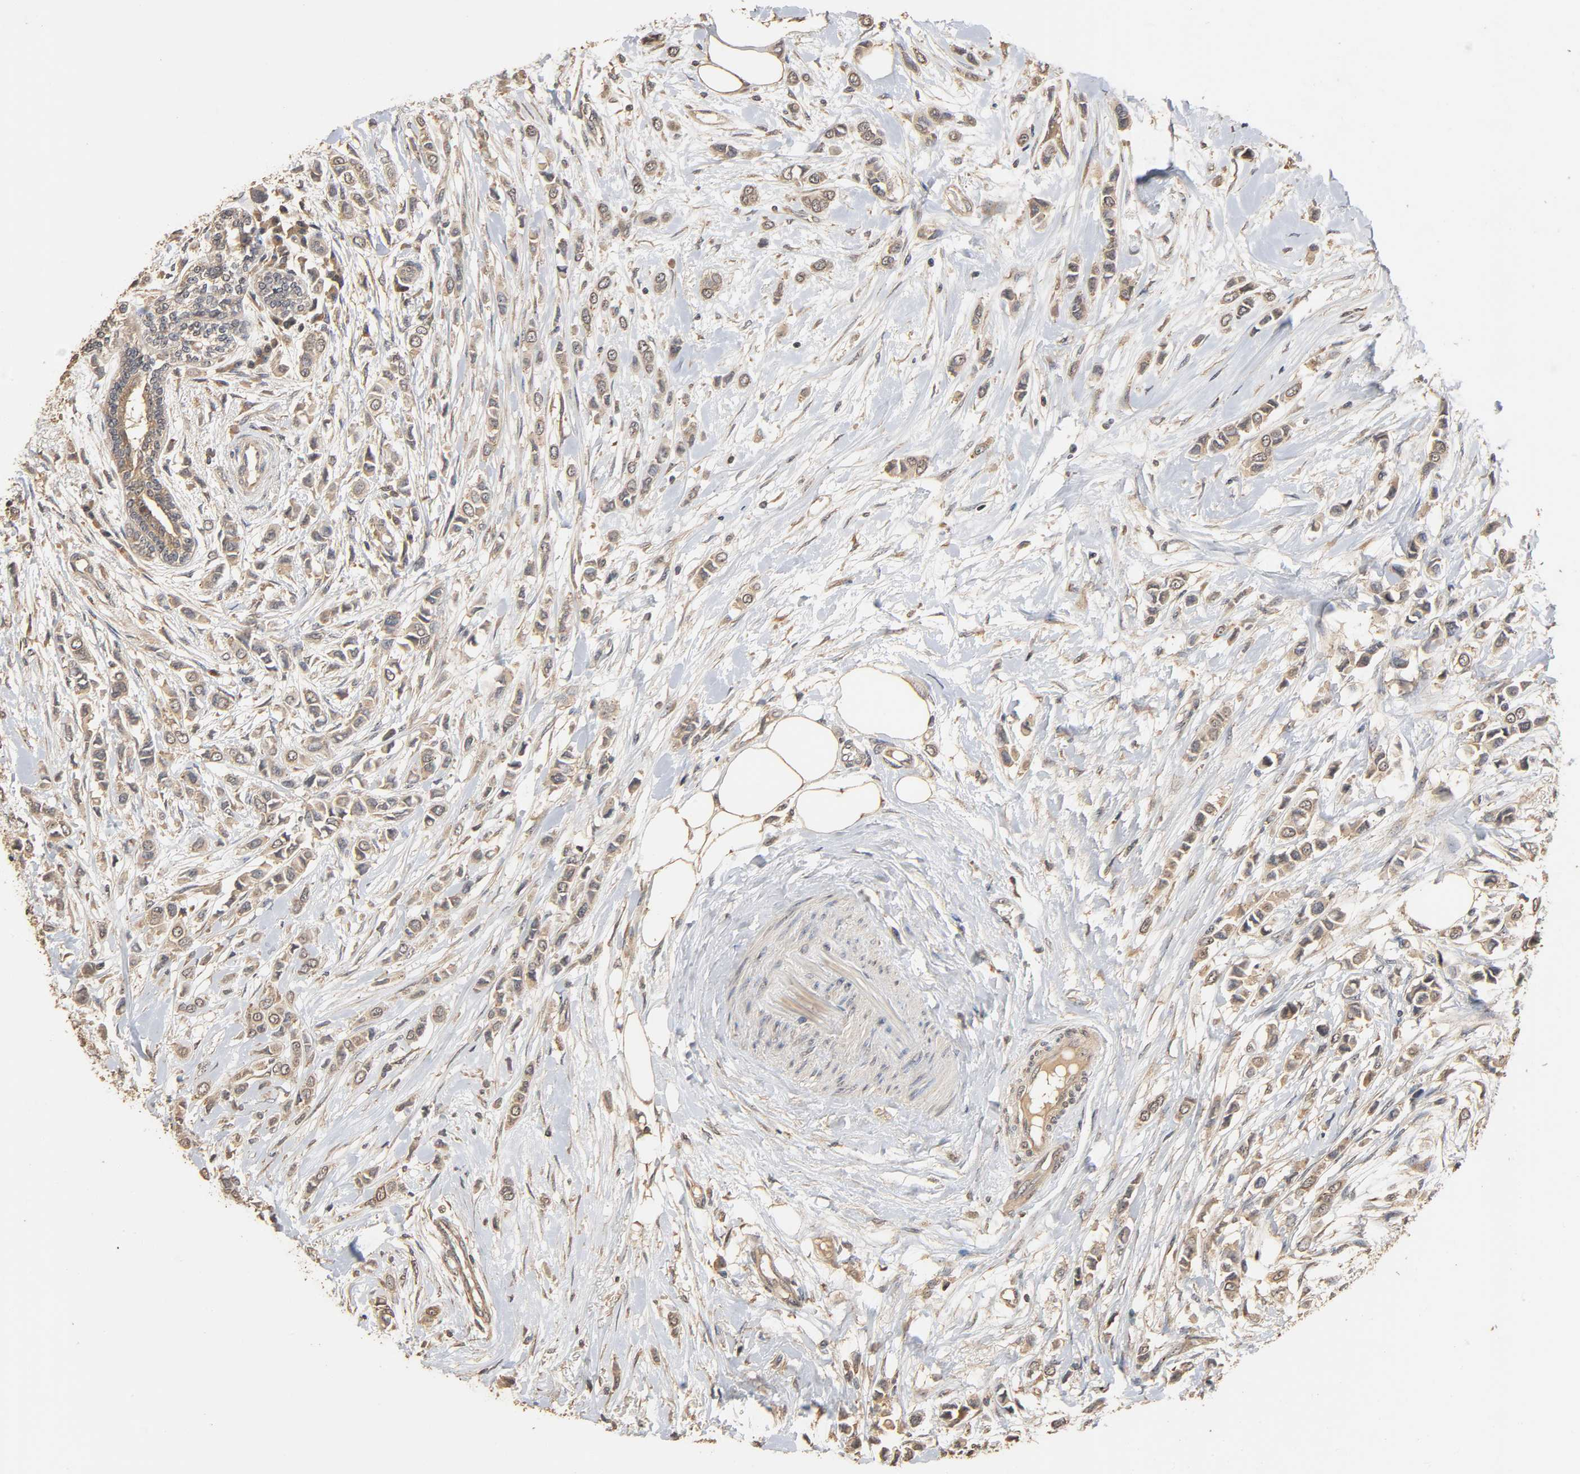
{"staining": {"intensity": "weak", "quantity": ">75%", "location": "cytoplasmic/membranous"}, "tissue": "breast cancer", "cell_type": "Tumor cells", "image_type": "cancer", "snomed": [{"axis": "morphology", "description": "Lobular carcinoma"}, {"axis": "topography", "description": "Breast"}], "caption": "Approximately >75% of tumor cells in human breast cancer show weak cytoplasmic/membranous protein positivity as visualized by brown immunohistochemical staining.", "gene": "ARHGEF7", "patient": {"sex": "female", "age": 51}}